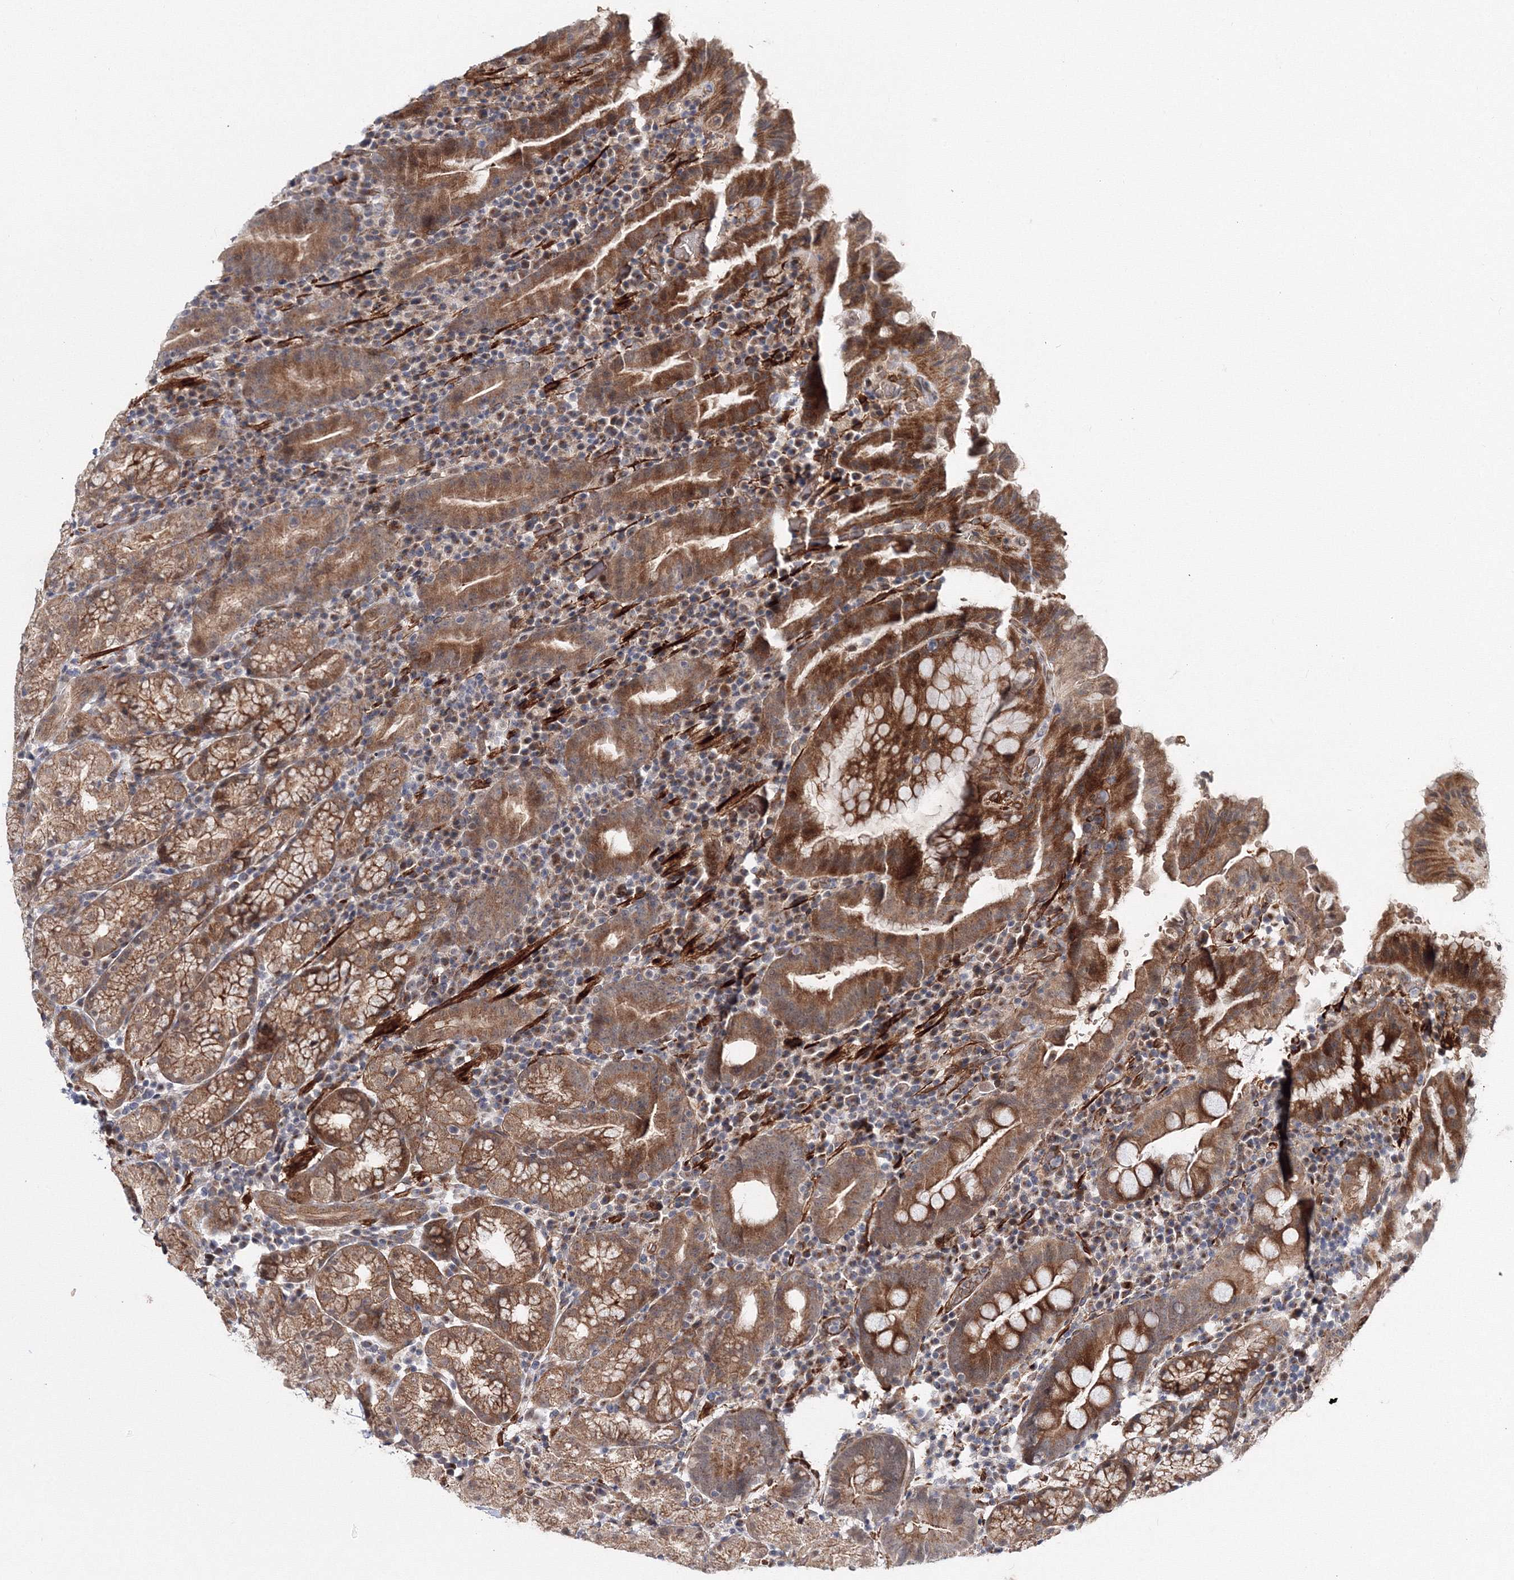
{"staining": {"intensity": "moderate", "quantity": ">75%", "location": "cytoplasmic/membranous"}, "tissue": "stomach", "cell_type": "Glandular cells", "image_type": "normal", "snomed": [{"axis": "morphology", "description": "Normal tissue, NOS"}, {"axis": "morphology", "description": "Inflammation, NOS"}, {"axis": "topography", "description": "Stomach"}], "caption": "IHC (DAB (3,3'-diaminobenzidine)) staining of unremarkable human stomach displays moderate cytoplasmic/membranous protein staining in approximately >75% of glandular cells.", "gene": "C11orf52", "patient": {"sex": "male", "age": 79}}